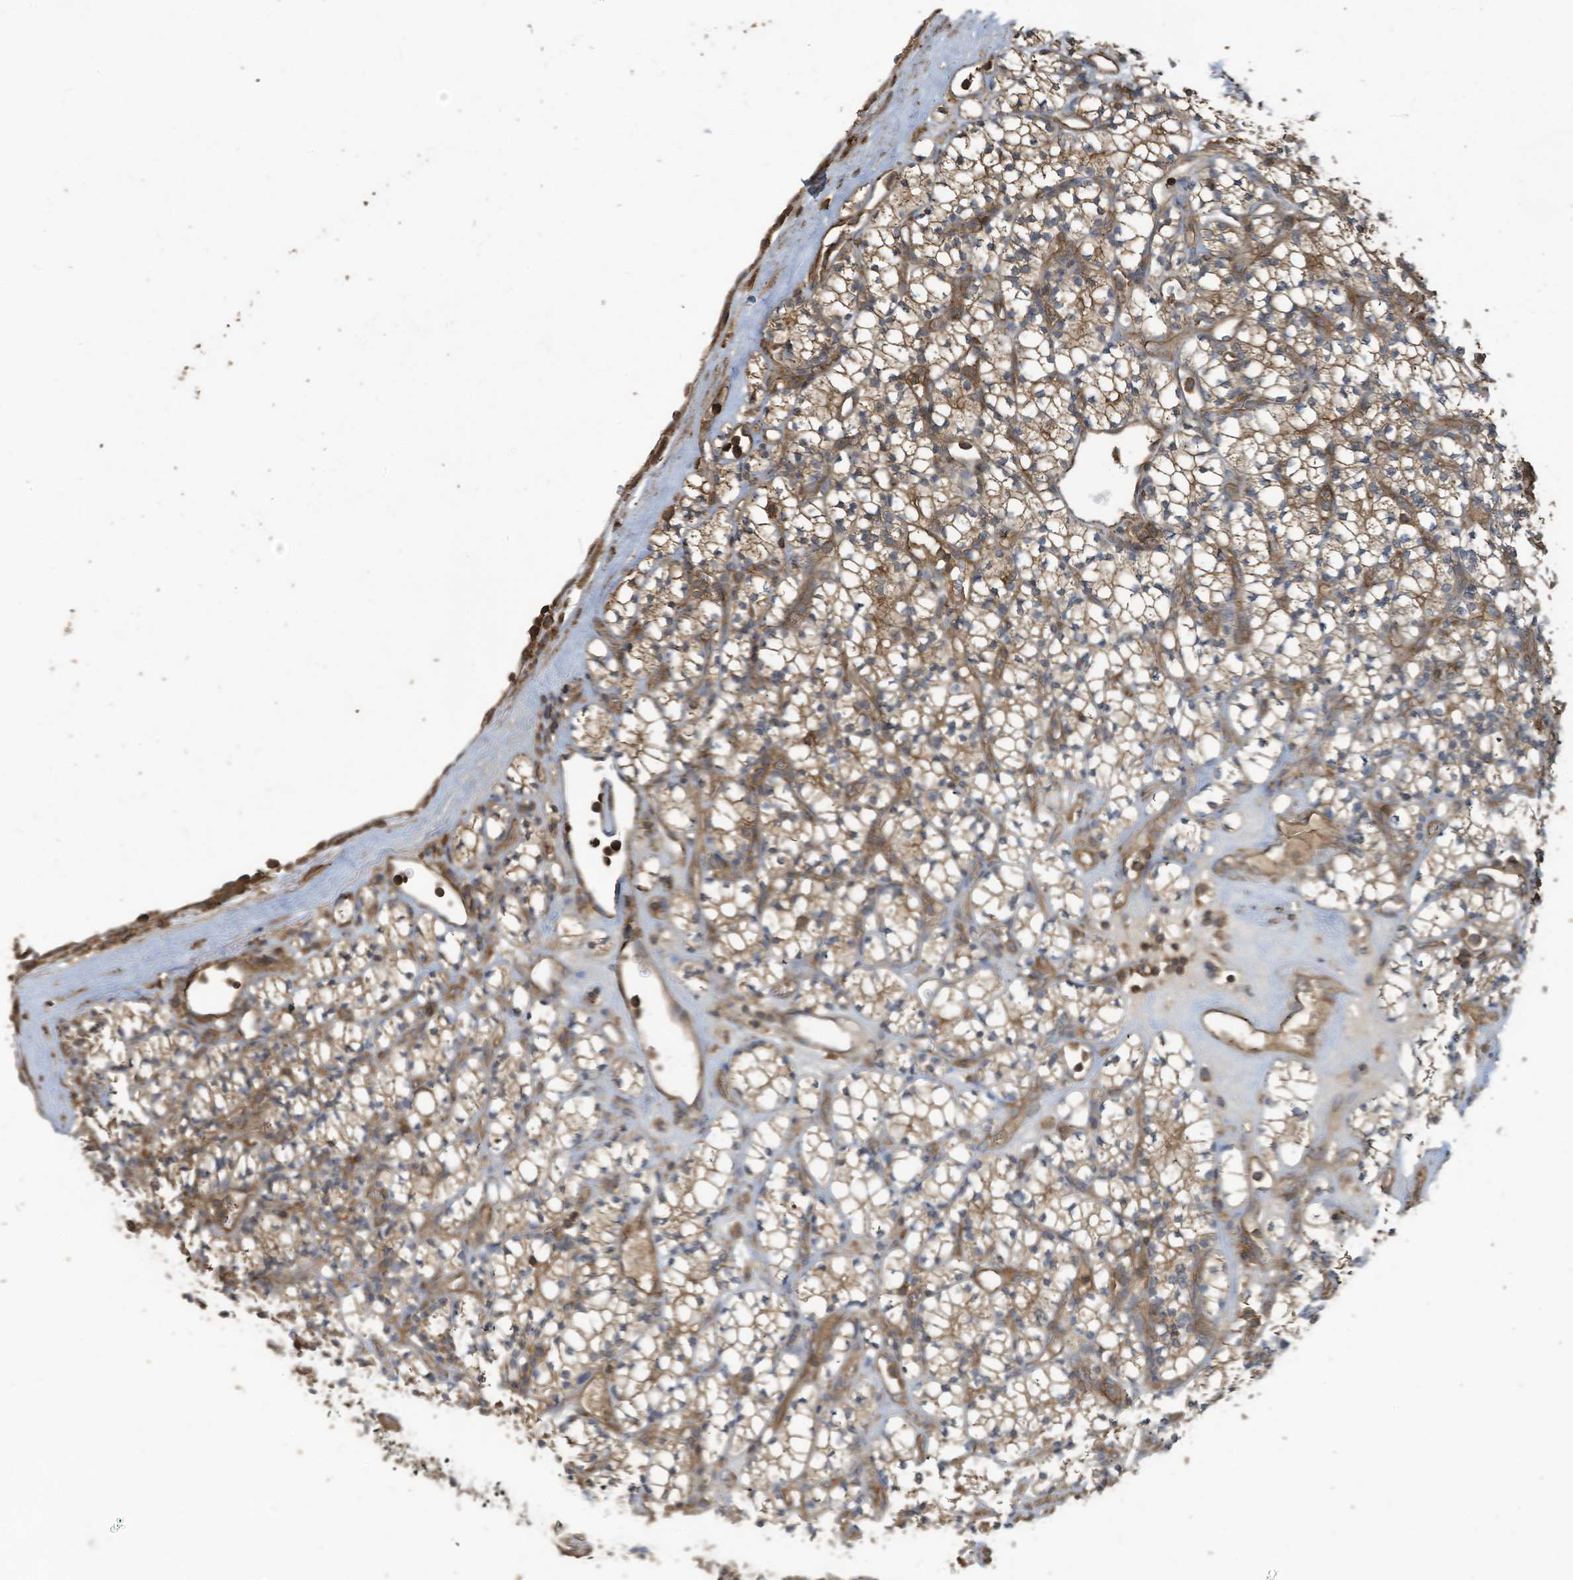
{"staining": {"intensity": "weak", "quantity": ">75%", "location": "cytoplasmic/membranous"}, "tissue": "renal cancer", "cell_type": "Tumor cells", "image_type": "cancer", "snomed": [{"axis": "morphology", "description": "Adenocarcinoma, NOS"}, {"axis": "topography", "description": "Kidney"}], "caption": "Adenocarcinoma (renal) was stained to show a protein in brown. There is low levels of weak cytoplasmic/membranous staining in about >75% of tumor cells.", "gene": "COX10", "patient": {"sex": "male", "age": 77}}